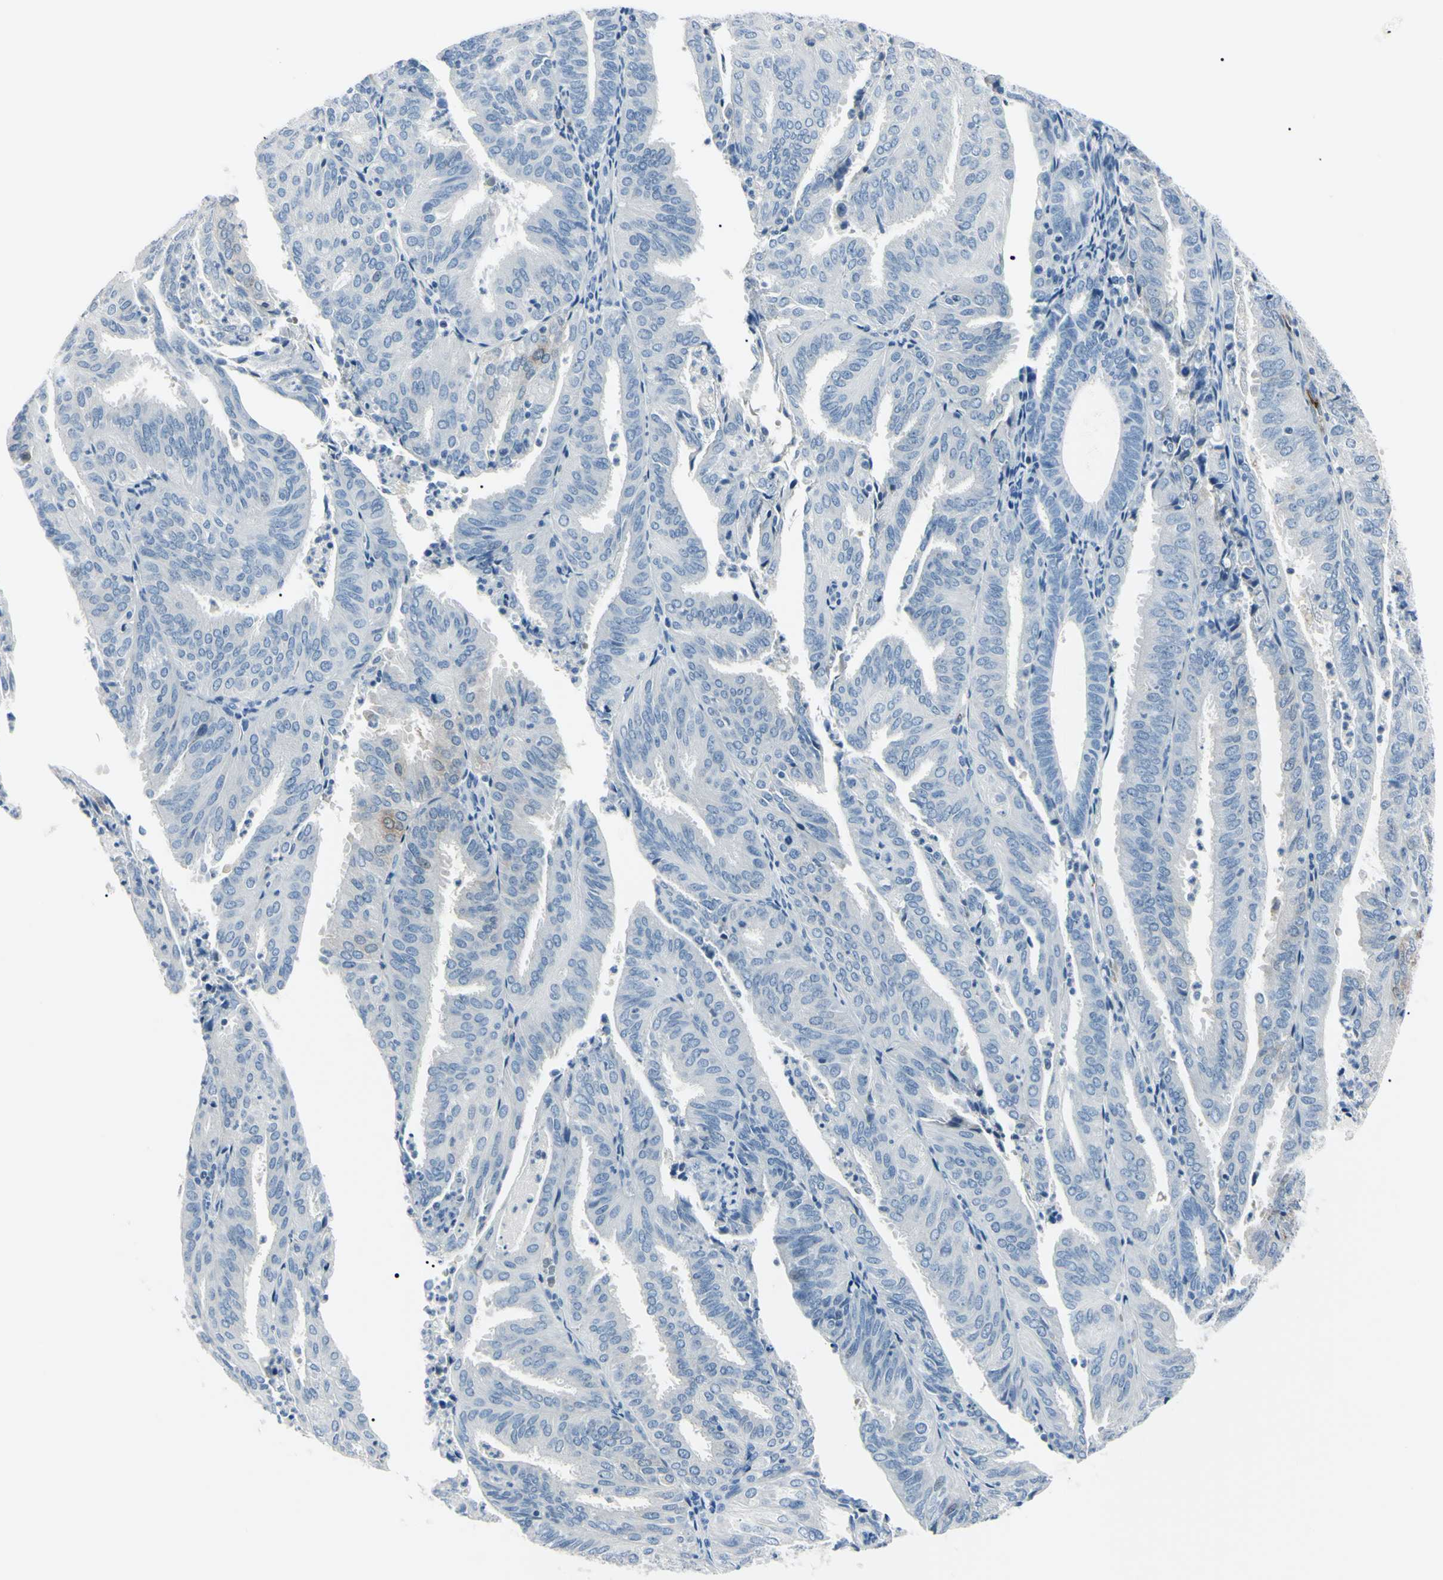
{"staining": {"intensity": "negative", "quantity": "none", "location": "none"}, "tissue": "endometrial cancer", "cell_type": "Tumor cells", "image_type": "cancer", "snomed": [{"axis": "morphology", "description": "Adenocarcinoma, NOS"}, {"axis": "topography", "description": "Uterus"}], "caption": "Image shows no significant protein positivity in tumor cells of adenocarcinoma (endometrial).", "gene": "CA2", "patient": {"sex": "female", "age": 60}}